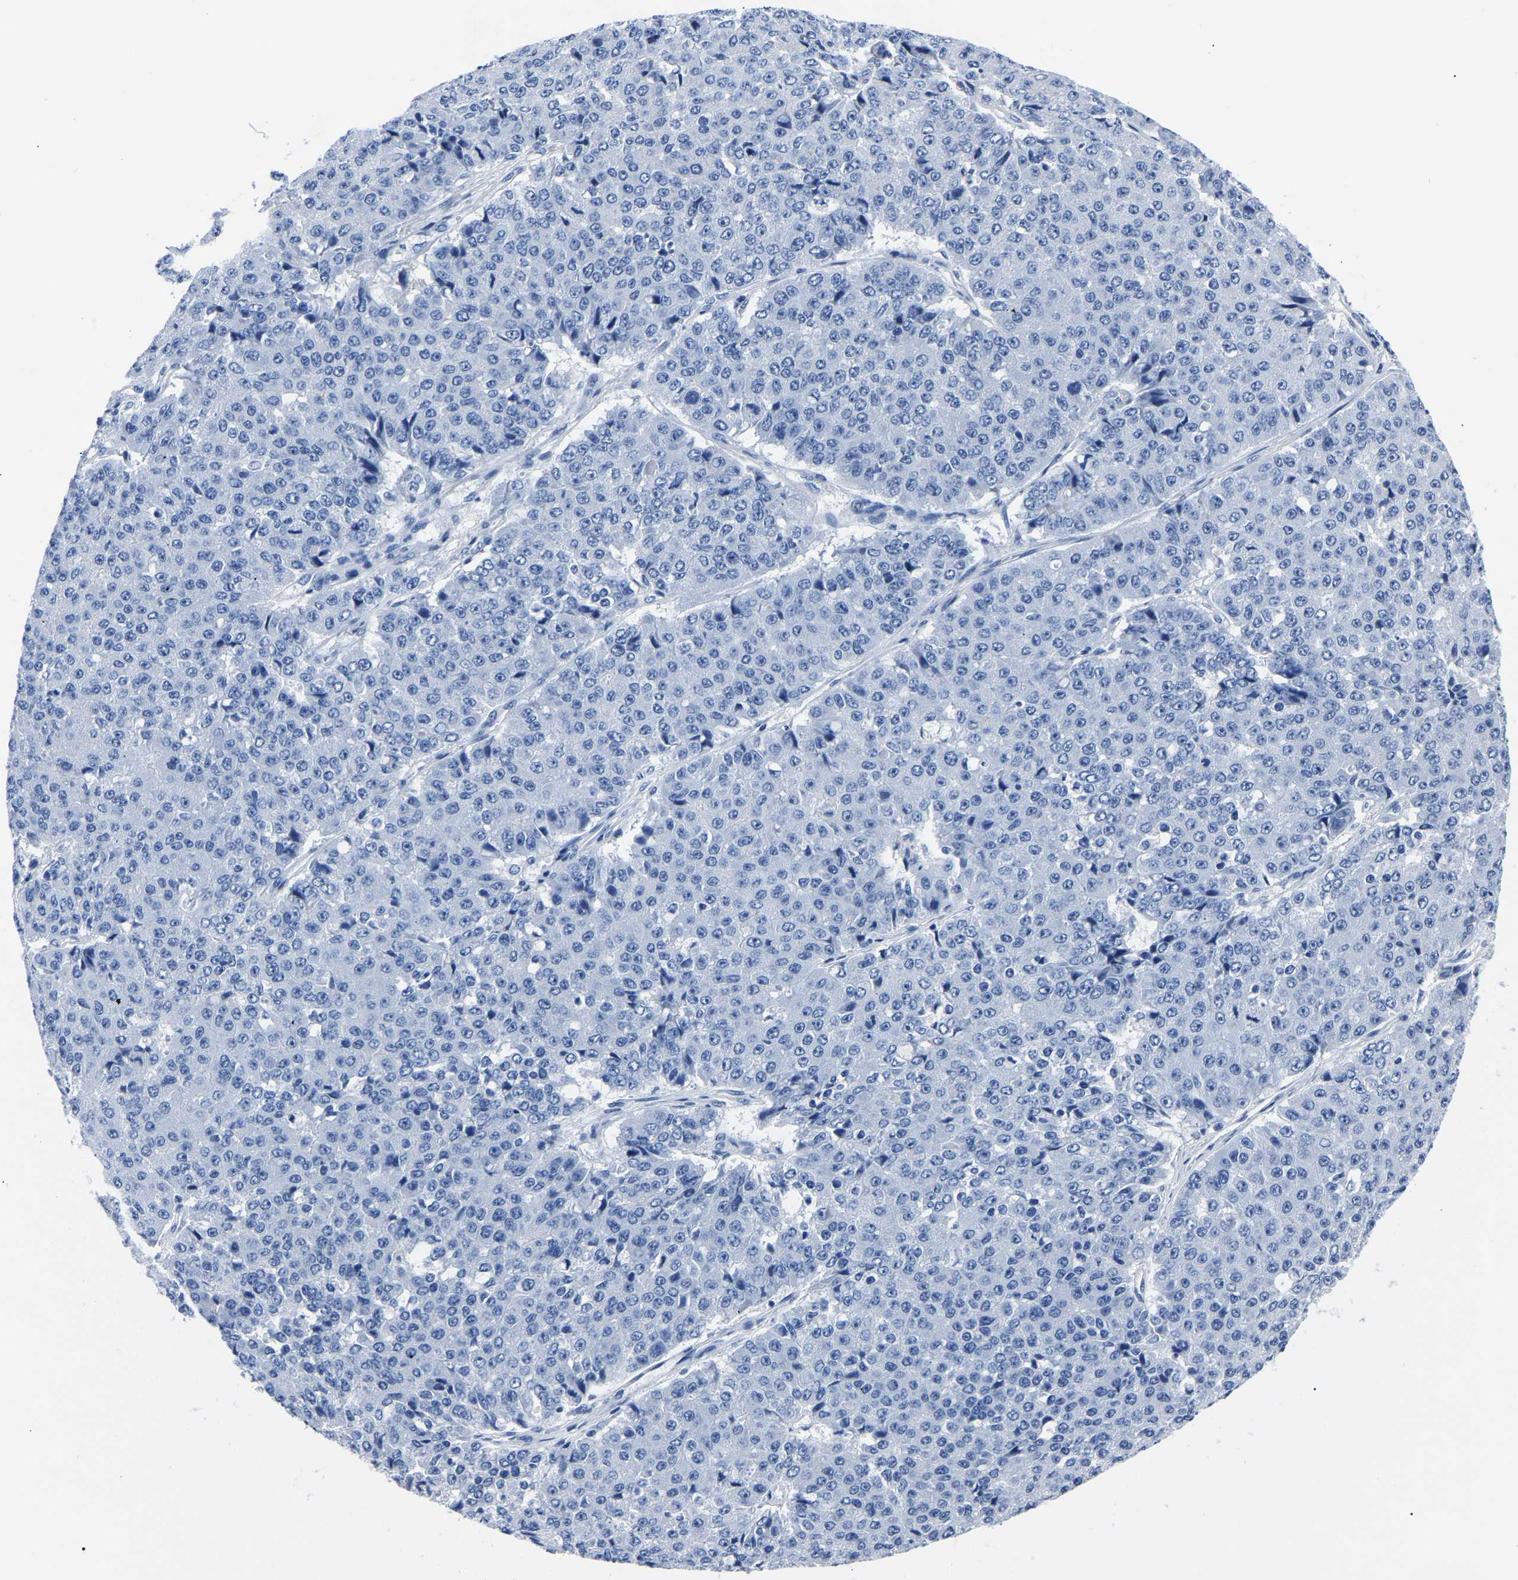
{"staining": {"intensity": "negative", "quantity": "none", "location": "none"}, "tissue": "pancreatic cancer", "cell_type": "Tumor cells", "image_type": "cancer", "snomed": [{"axis": "morphology", "description": "Adenocarcinoma, NOS"}, {"axis": "topography", "description": "Pancreas"}], "caption": "The image shows no significant positivity in tumor cells of adenocarcinoma (pancreatic).", "gene": "IMPG2", "patient": {"sex": "male", "age": 50}}